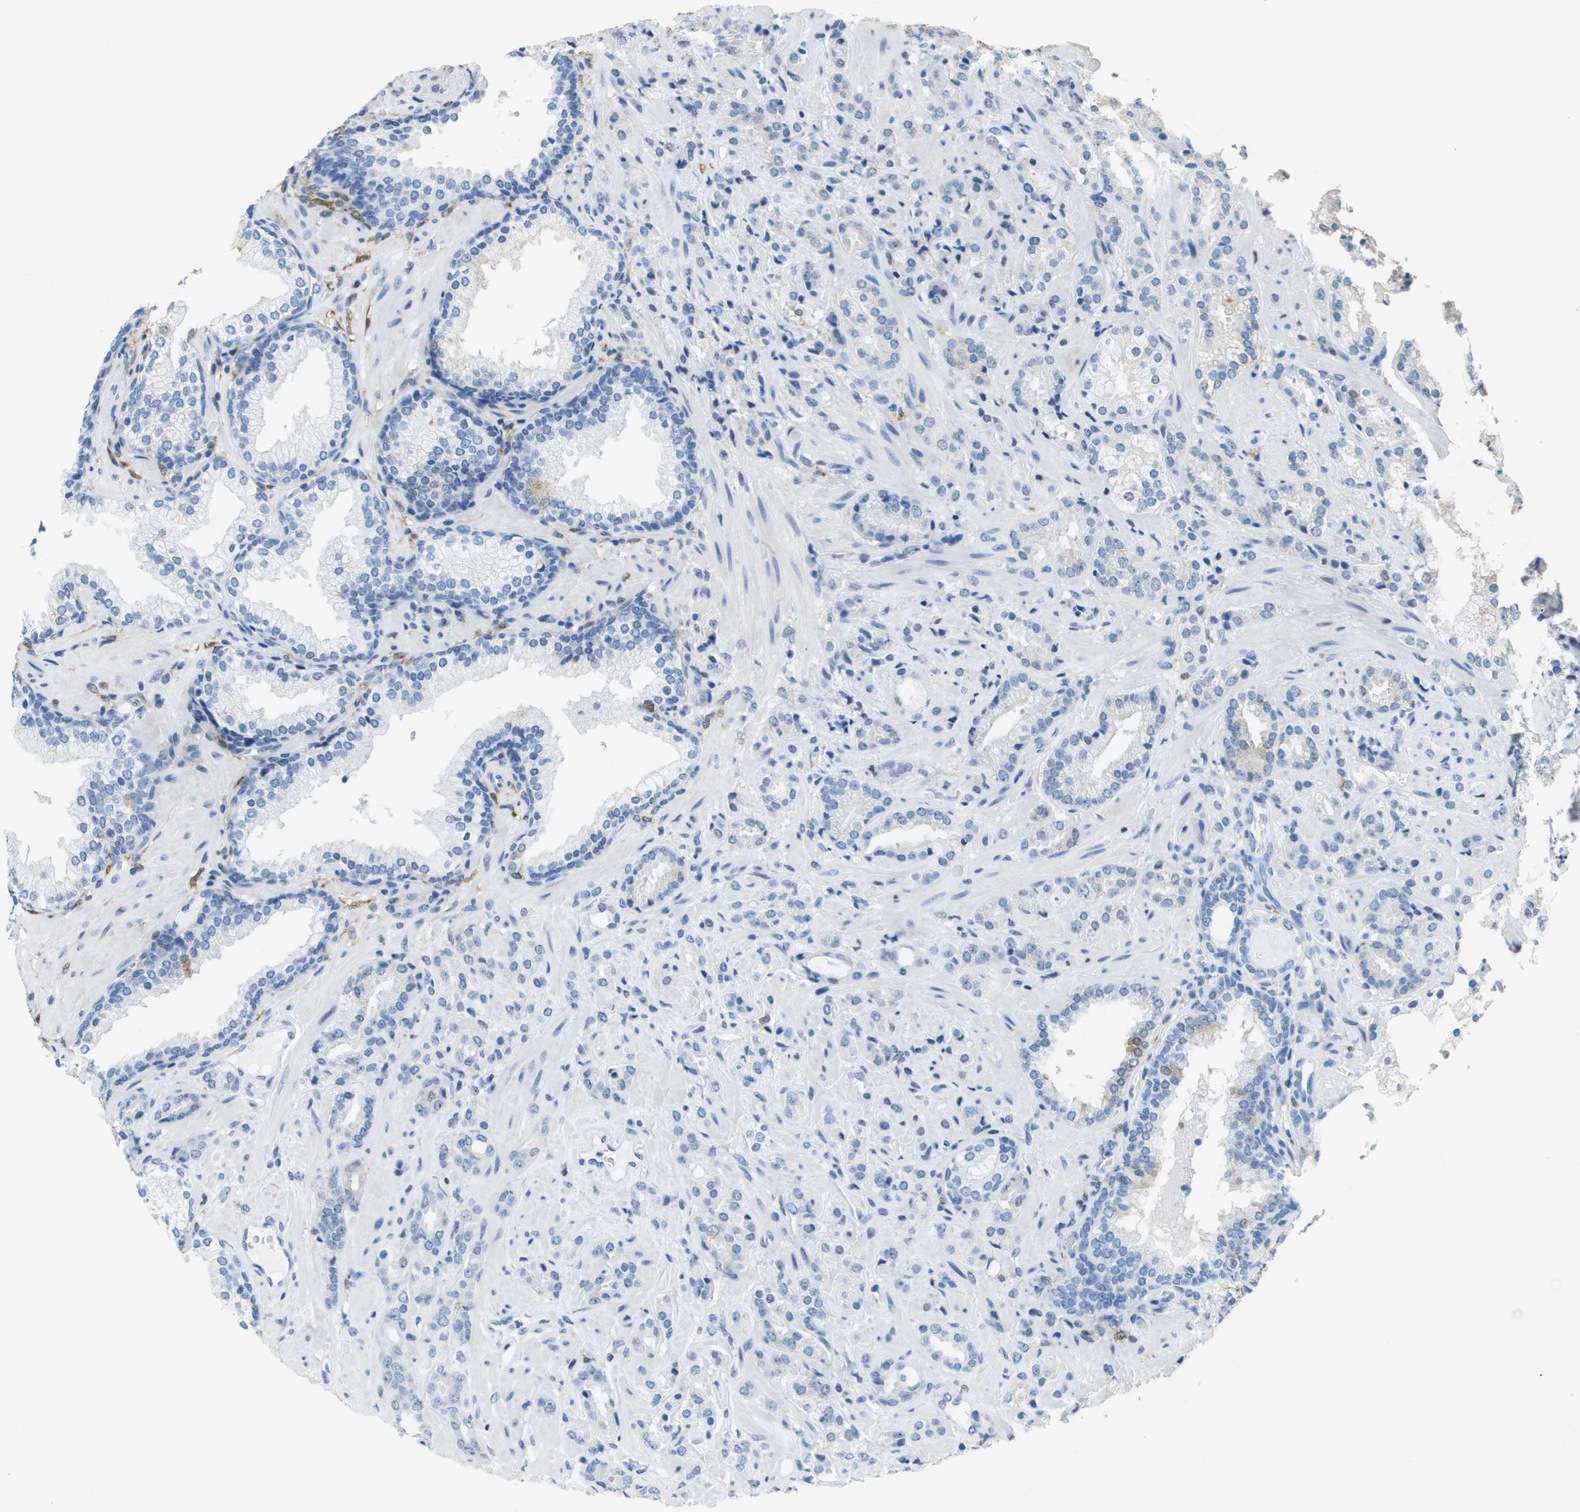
{"staining": {"intensity": "negative", "quantity": "none", "location": "none"}, "tissue": "prostate cancer", "cell_type": "Tumor cells", "image_type": "cancer", "snomed": [{"axis": "morphology", "description": "Adenocarcinoma, High grade"}, {"axis": "topography", "description": "Prostate"}], "caption": "A photomicrograph of human prostate high-grade adenocarcinoma is negative for staining in tumor cells.", "gene": "FABP5", "patient": {"sex": "male", "age": 64}}